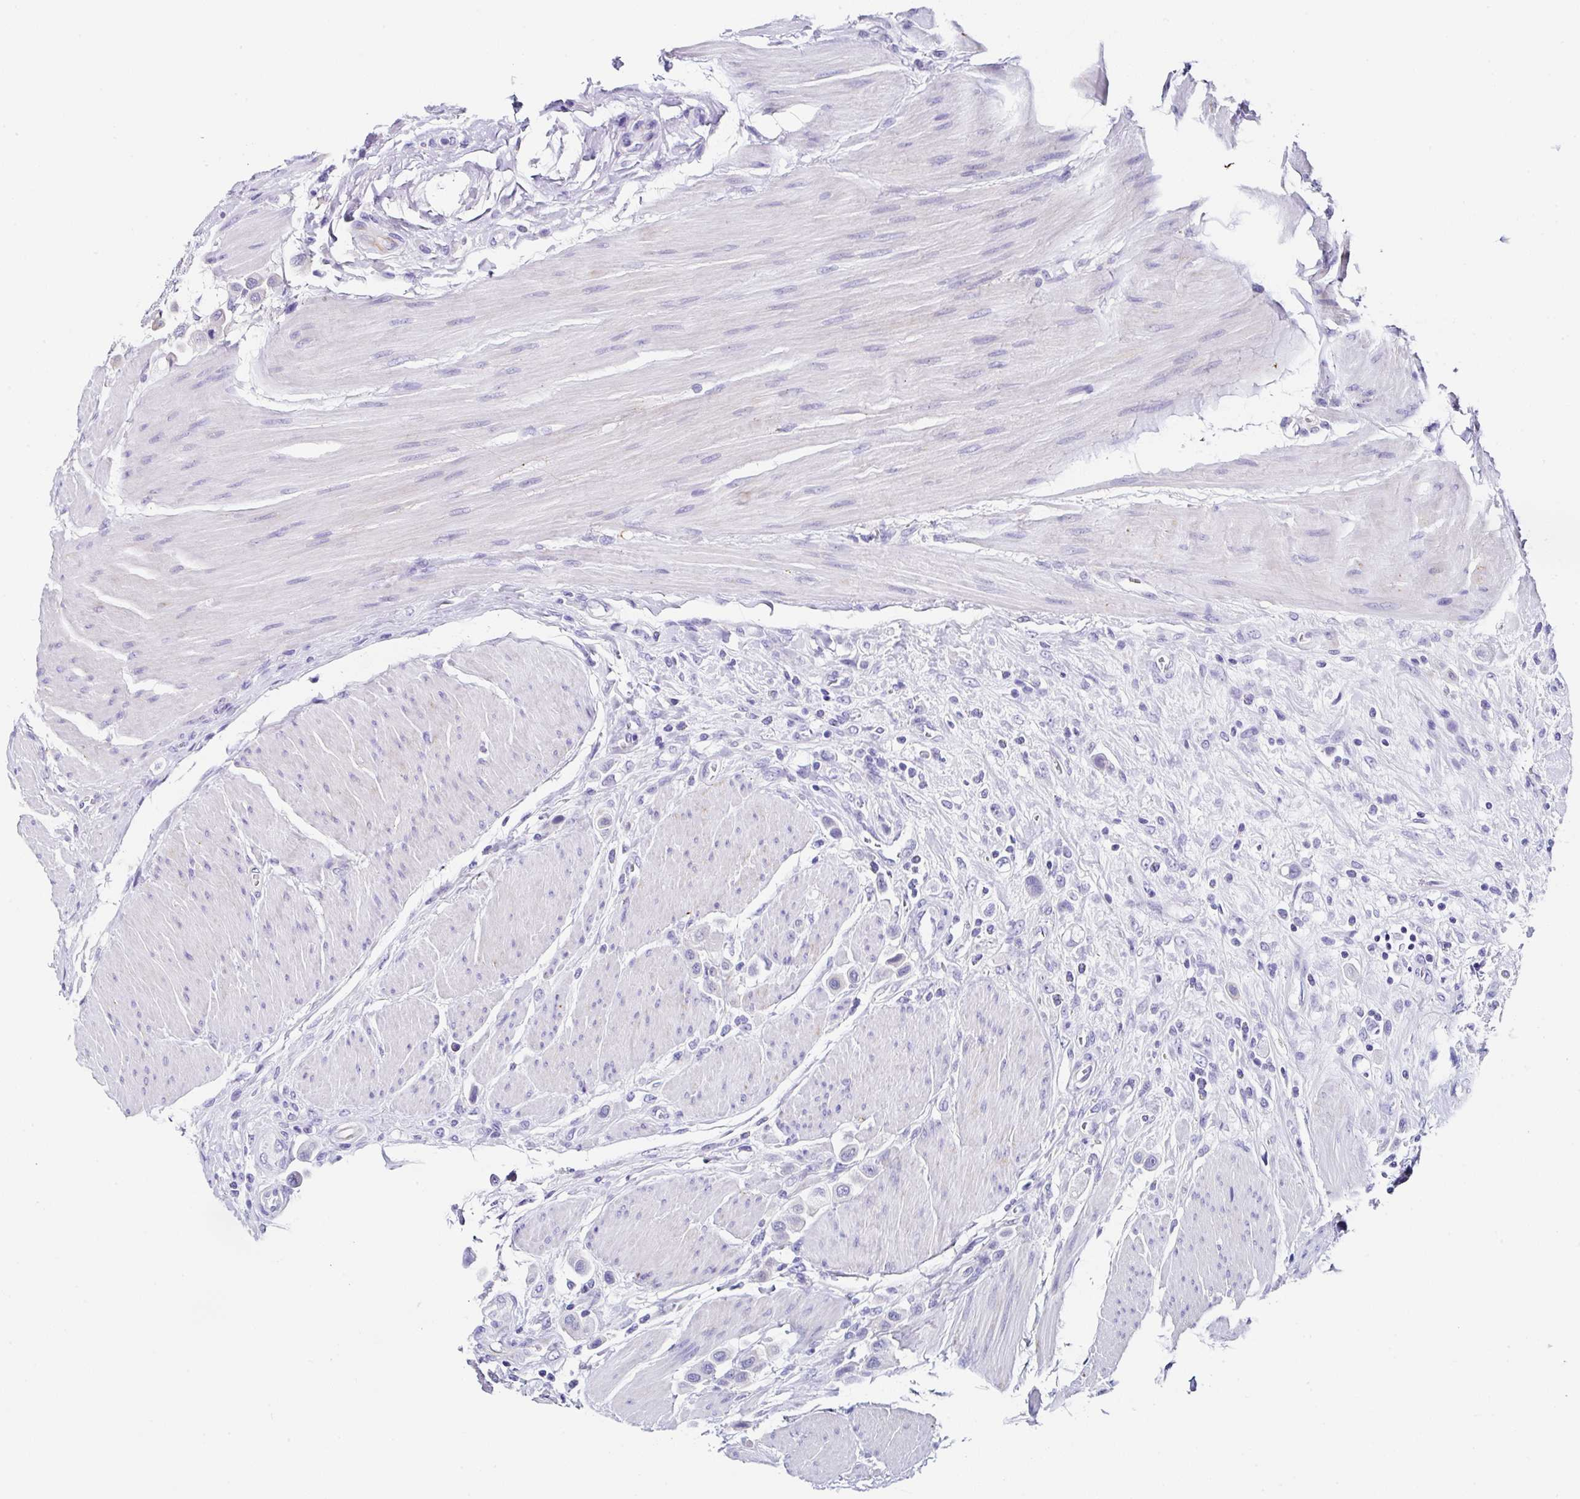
{"staining": {"intensity": "negative", "quantity": "none", "location": "none"}, "tissue": "urothelial cancer", "cell_type": "Tumor cells", "image_type": "cancer", "snomed": [{"axis": "morphology", "description": "Urothelial carcinoma, High grade"}, {"axis": "topography", "description": "Urinary bladder"}], "caption": "An immunohistochemistry (IHC) micrograph of high-grade urothelial carcinoma is shown. There is no staining in tumor cells of high-grade urothelial carcinoma.", "gene": "TMPRSS11E", "patient": {"sex": "male", "age": 50}}